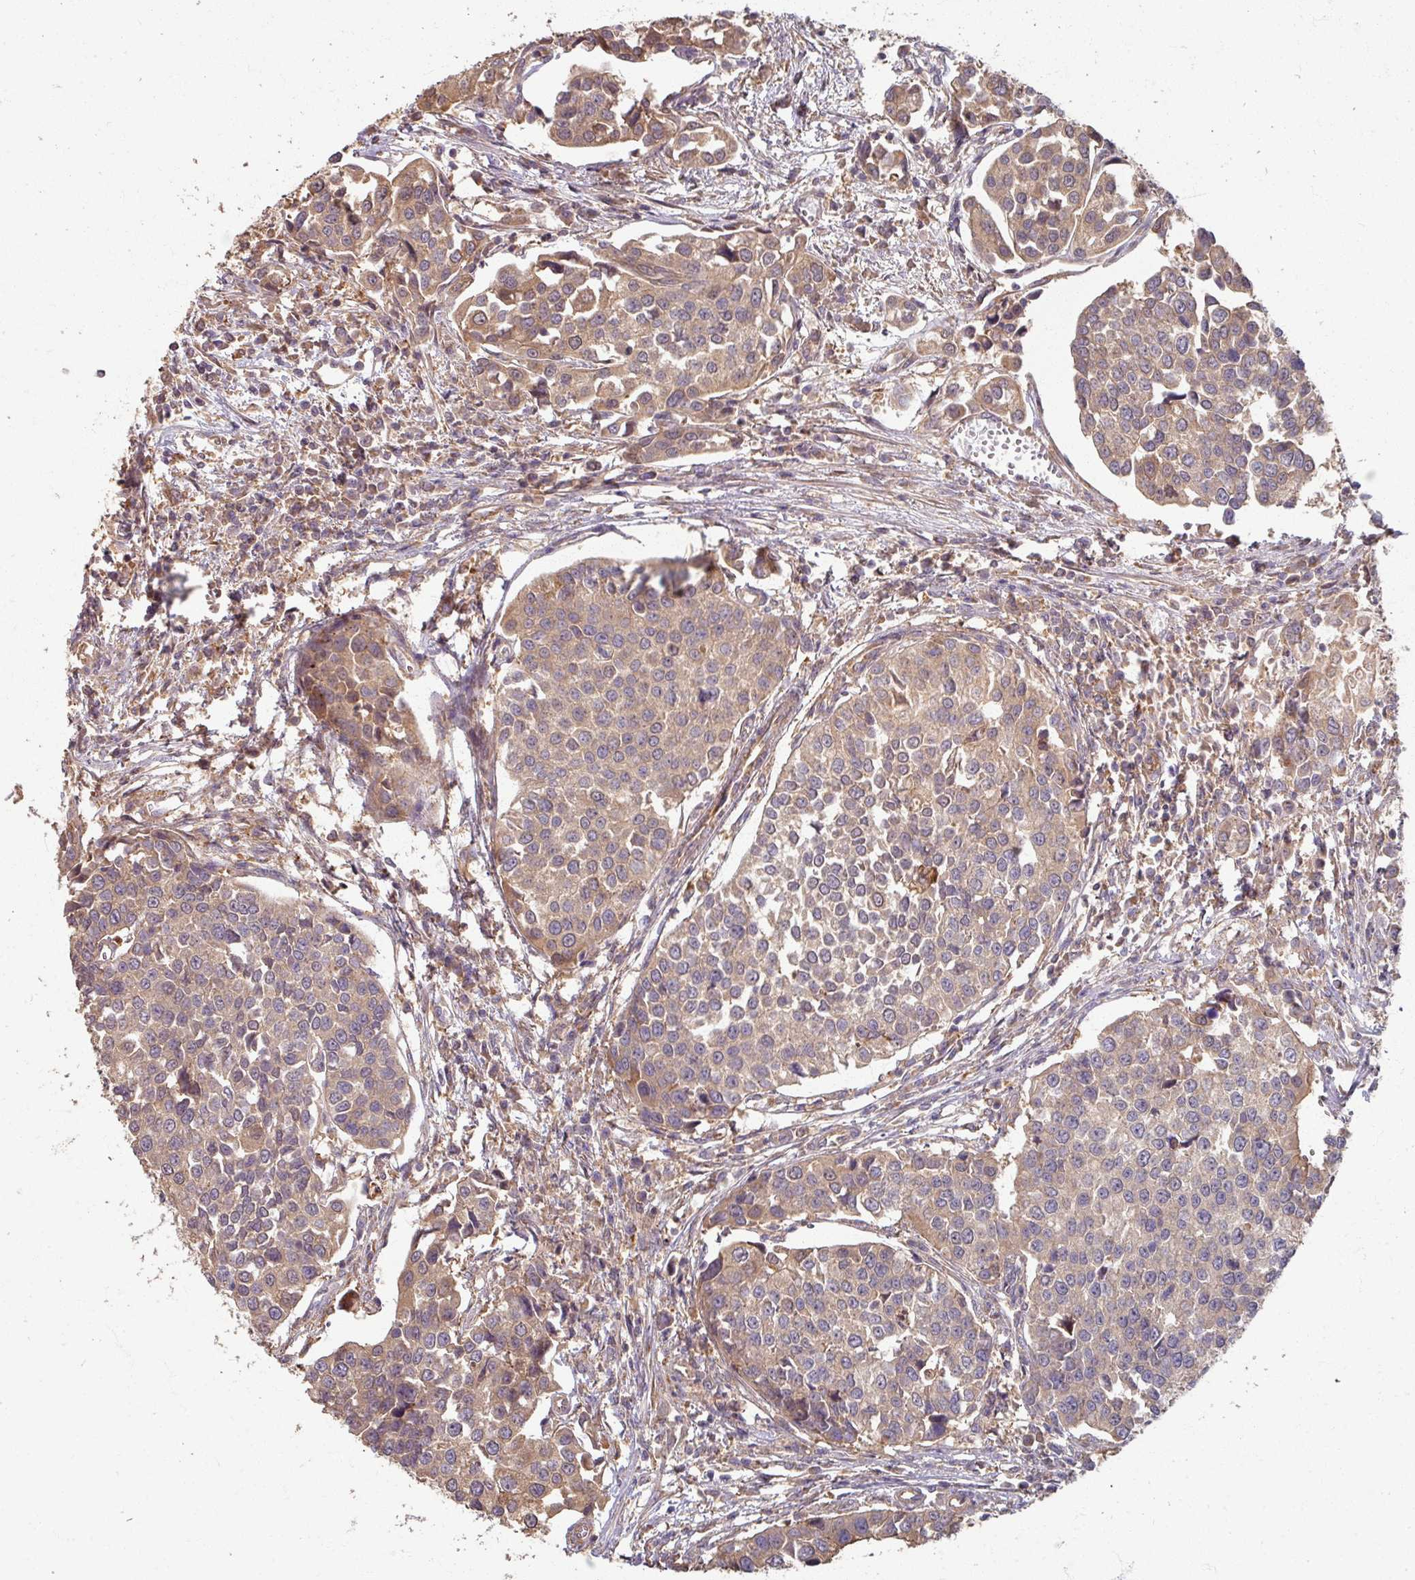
{"staining": {"intensity": "moderate", "quantity": "25%-75%", "location": "cytoplasmic/membranous"}, "tissue": "urothelial cancer", "cell_type": "Tumor cells", "image_type": "cancer", "snomed": [{"axis": "morphology", "description": "Urothelial carcinoma, Low grade"}, {"axis": "topography", "description": "Urinary bladder"}], "caption": "A histopathology image of human low-grade urothelial carcinoma stained for a protein demonstrates moderate cytoplasmic/membranous brown staining in tumor cells.", "gene": "CCDC68", "patient": {"sex": "female", "age": 78}}